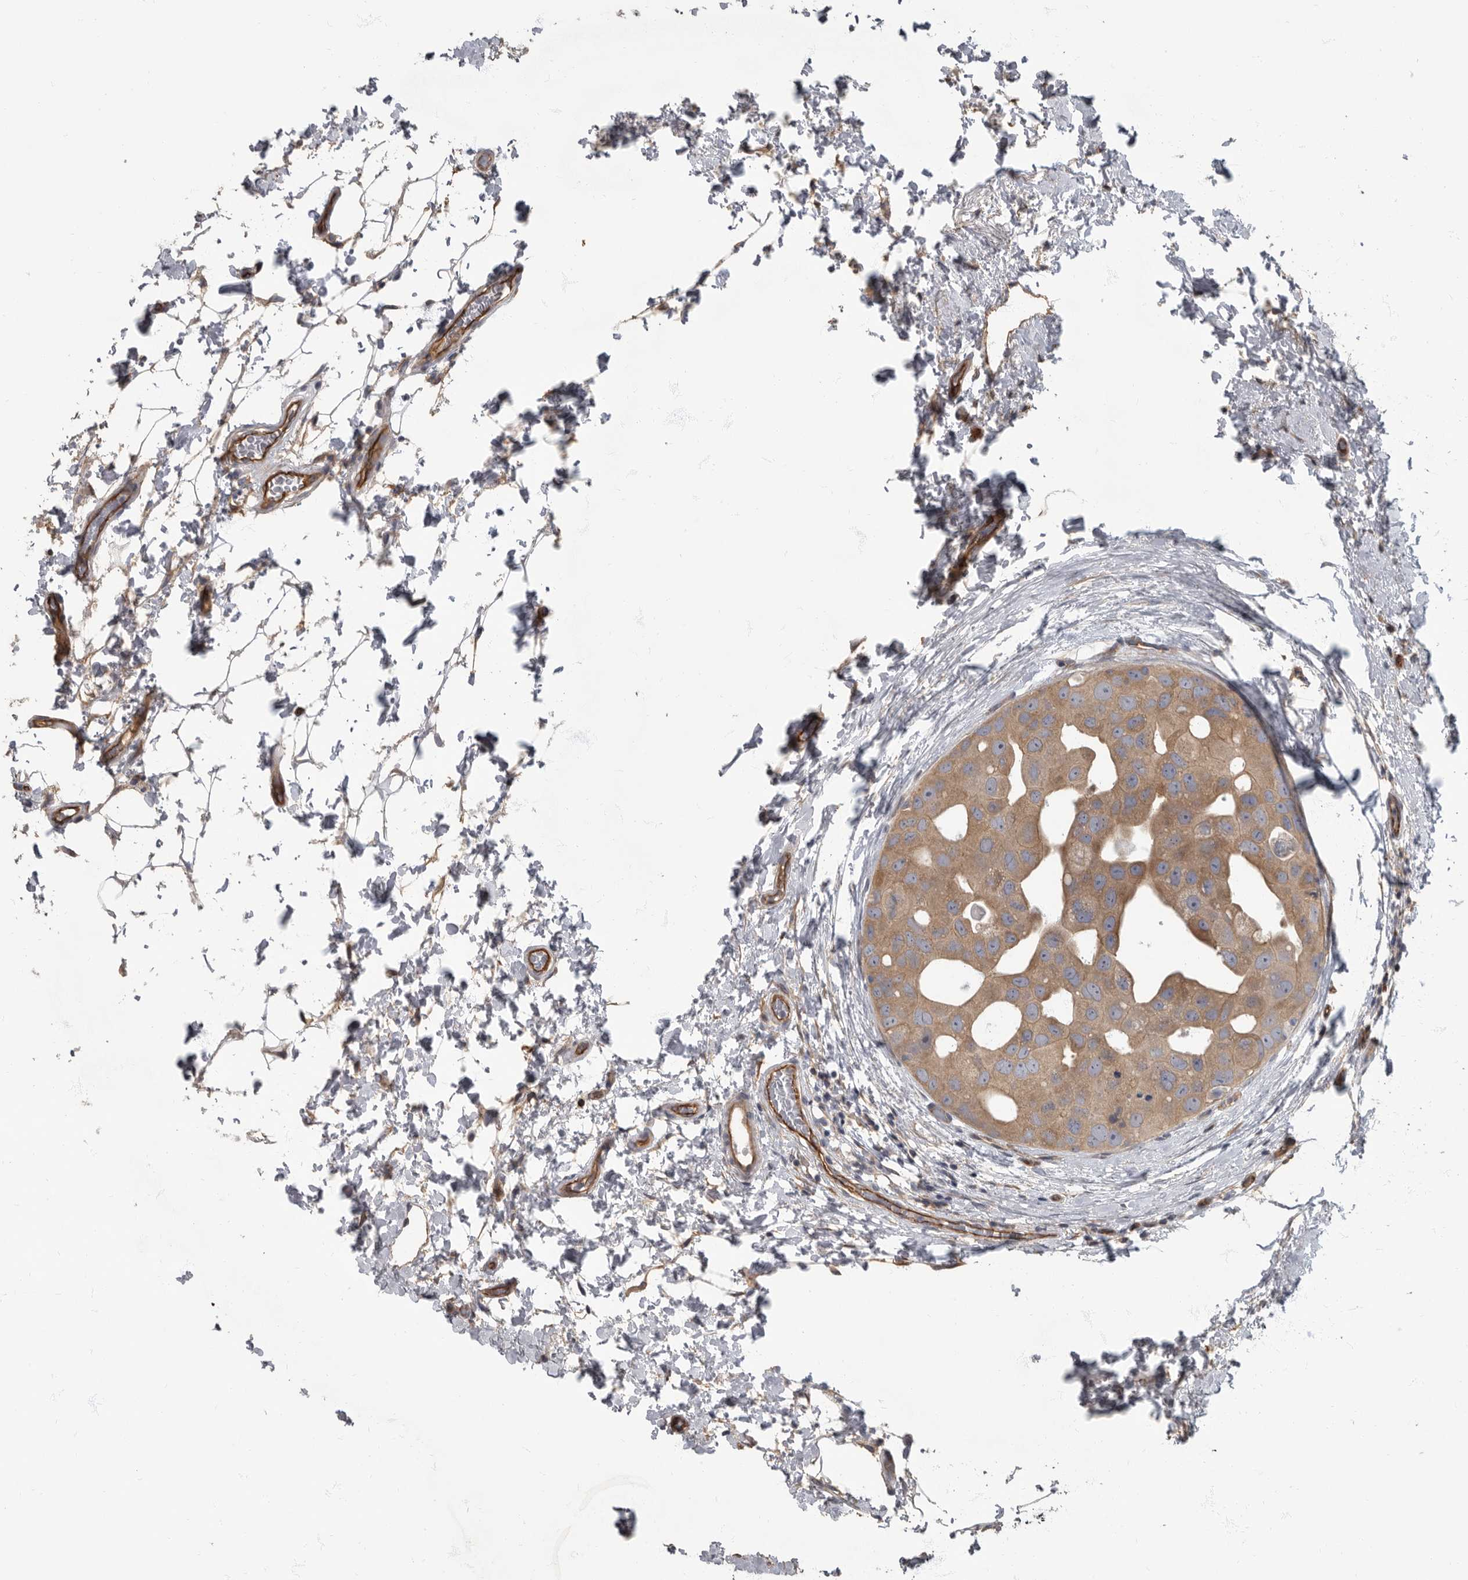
{"staining": {"intensity": "moderate", "quantity": ">75%", "location": "cytoplasmic/membranous"}, "tissue": "breast cancer", "cell_type": "Tumor cells", "image_type": "cancer", "snomed": [{"axis": "morphology", "description": "Duct carcinoma"}, {"axis": "topography", "description": "Breast"}], "caption": "Brown immunohistochemical staining in human breast infiltrating ductal carcinoma reveals moderate cytoplasmic/membranous positivity in about >75% of tumor cells. (brown staining indicates protein expression, while blue staining denotes nuclei).", "gene": "PDK1", "patient": {"sex": "female", "age": 62}}